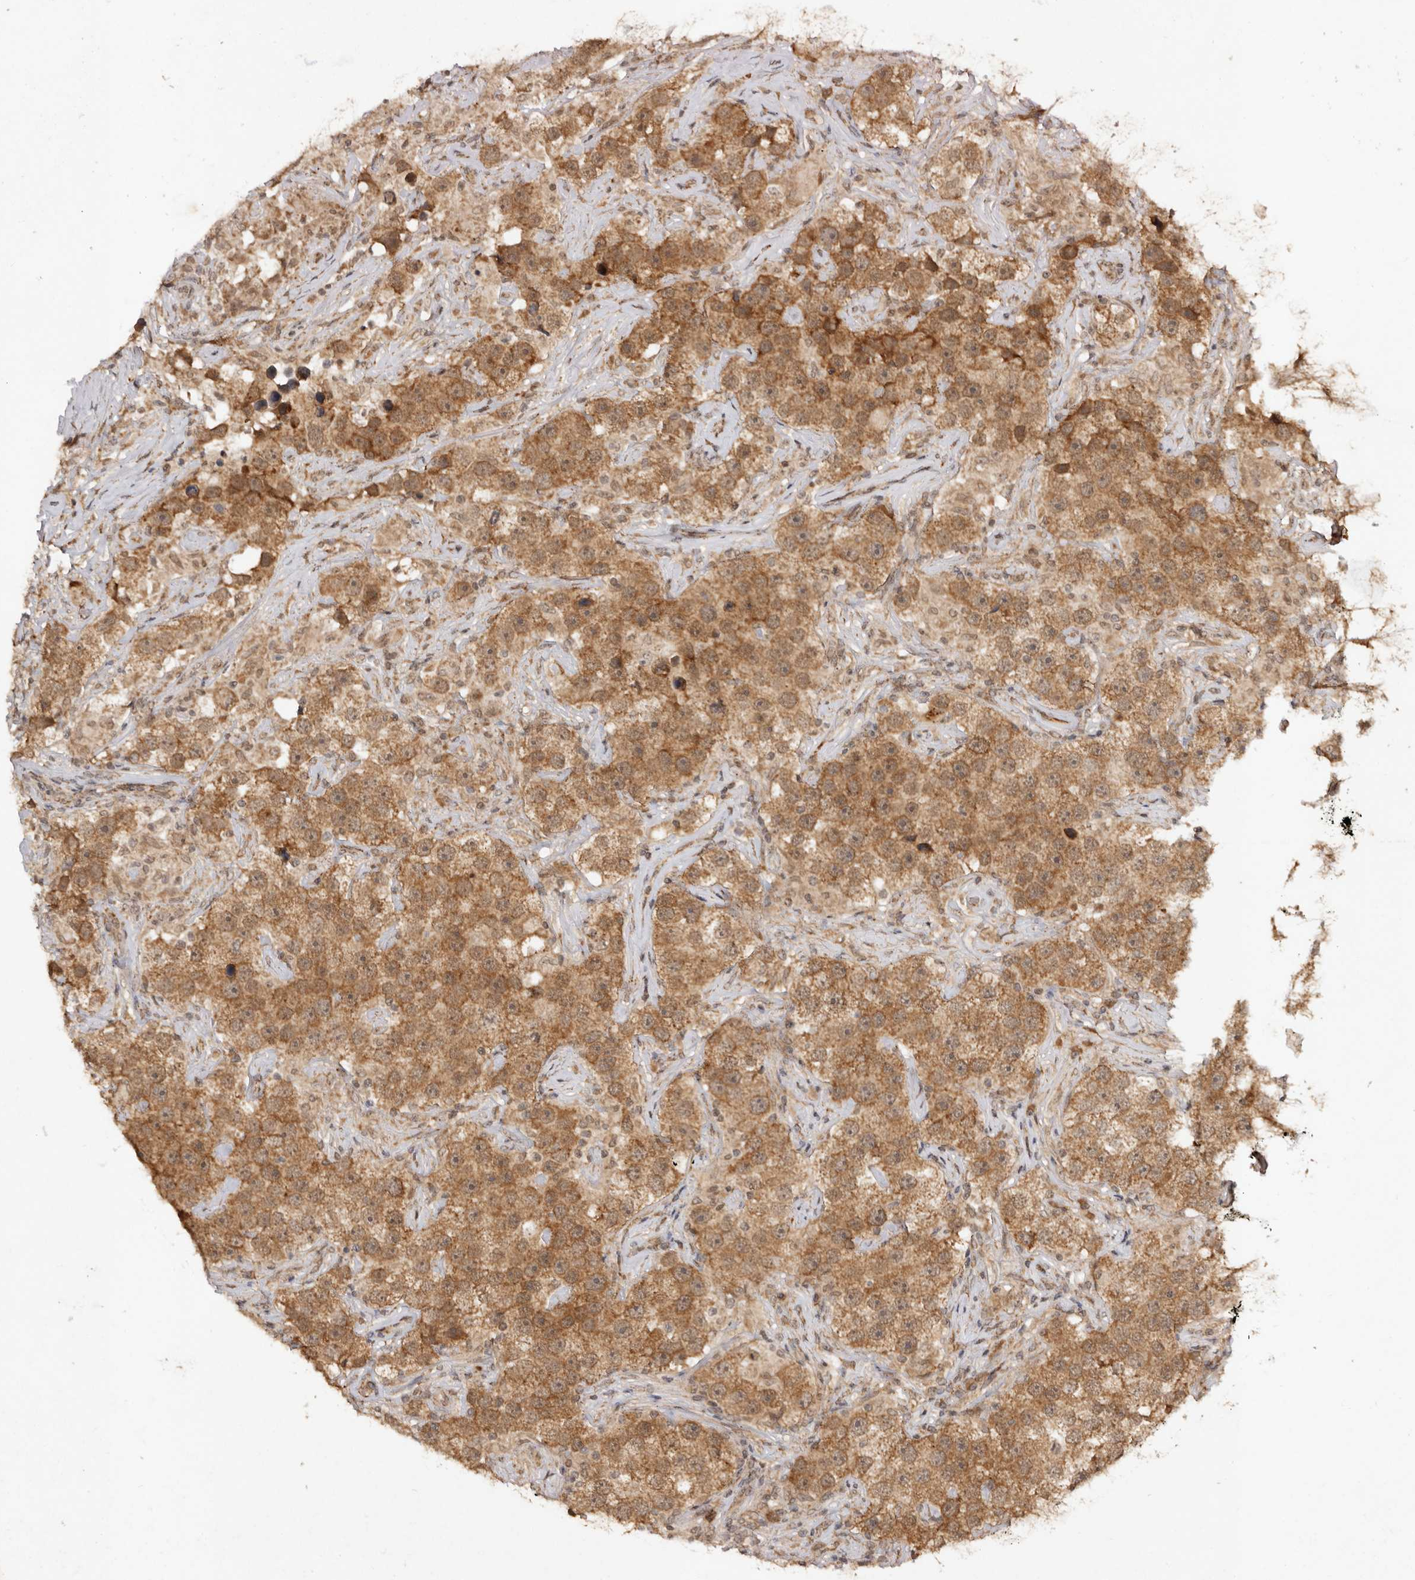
{"staining": {"intensity": "moderate", "quantity": ">75%", "location": "cytoplasmic/membranous"}, "tissue": "testis cancer", "cell_type": "Tumor cells", "image_type": "cancer", "snomed": [{"axis": "morphology", "description": "Seminoma, NOS"}, {"axis": "topography", "description": "Testis"}], "caption": "IHC micrograph of neoplastic tissue: seminoma (testis) stained using immunohistochemistry (IHC) demonstrates medium levels of moderate protein expression localized specifically in the cytoplasmic/membranous of tumor cells, appearing as a cytoplasmic/membranous brown color.", "gene": "TARS2", "patient": {"sex": "male", "age": 49}}